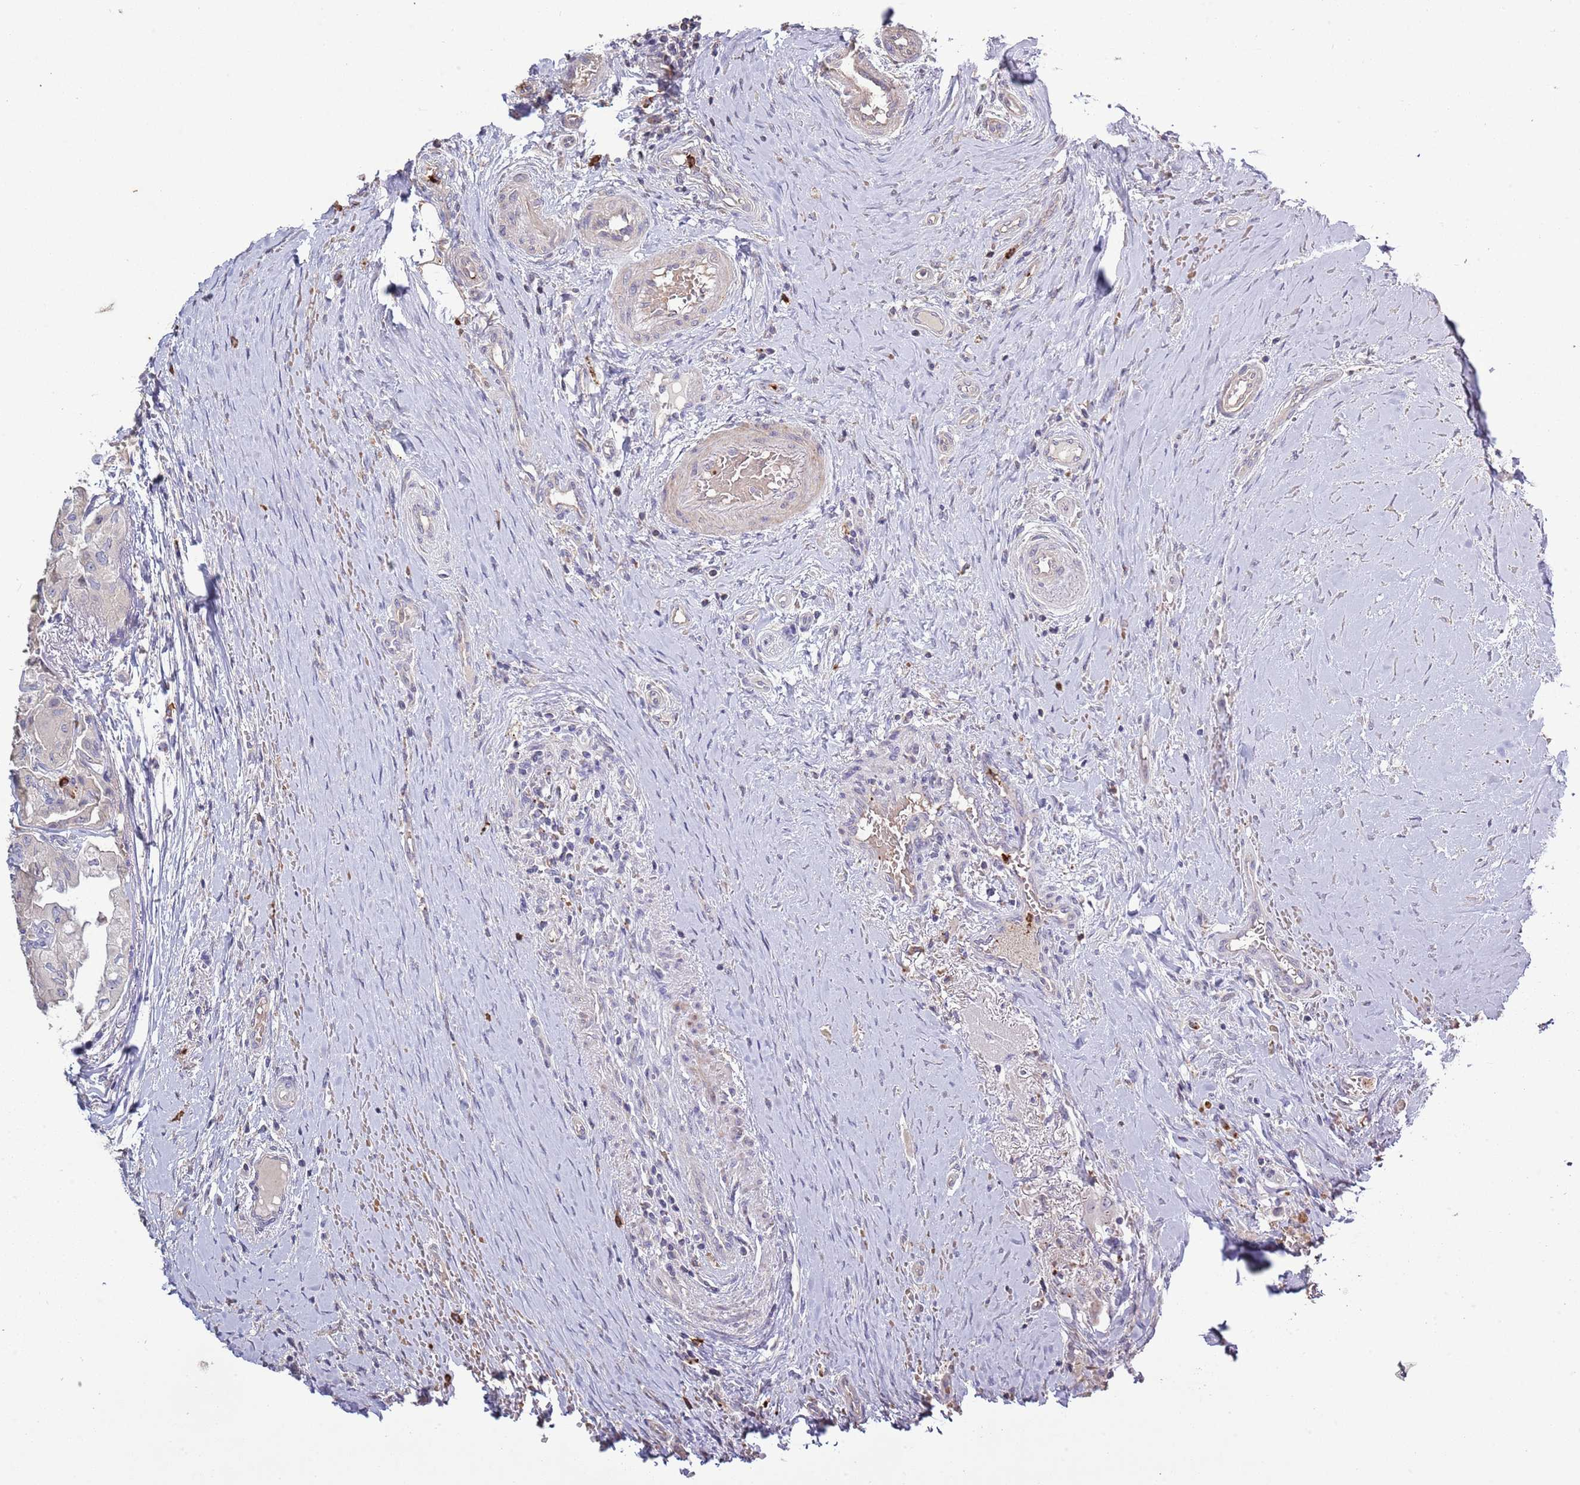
{"staining": {"intensity": "negative", "quantity": "none", "location": "none"}, "tissue": "thyroid cancer", "cell_type": "Tumor cells", "image_type": "cancer", "snomed": [{"axis": "morphology", "description": "Papillary adenocarcinoma, NOS"}, {"axis": "topography", "description": "Thyroid gland"}], "caption": "Thyroid cancer (papillary adenocarcinoma) was stained to show a protein in brown. There is no significant positivity in tumor cells.", "gene": "P2RY13", "patient": {"sex": "female", "age": 59}}